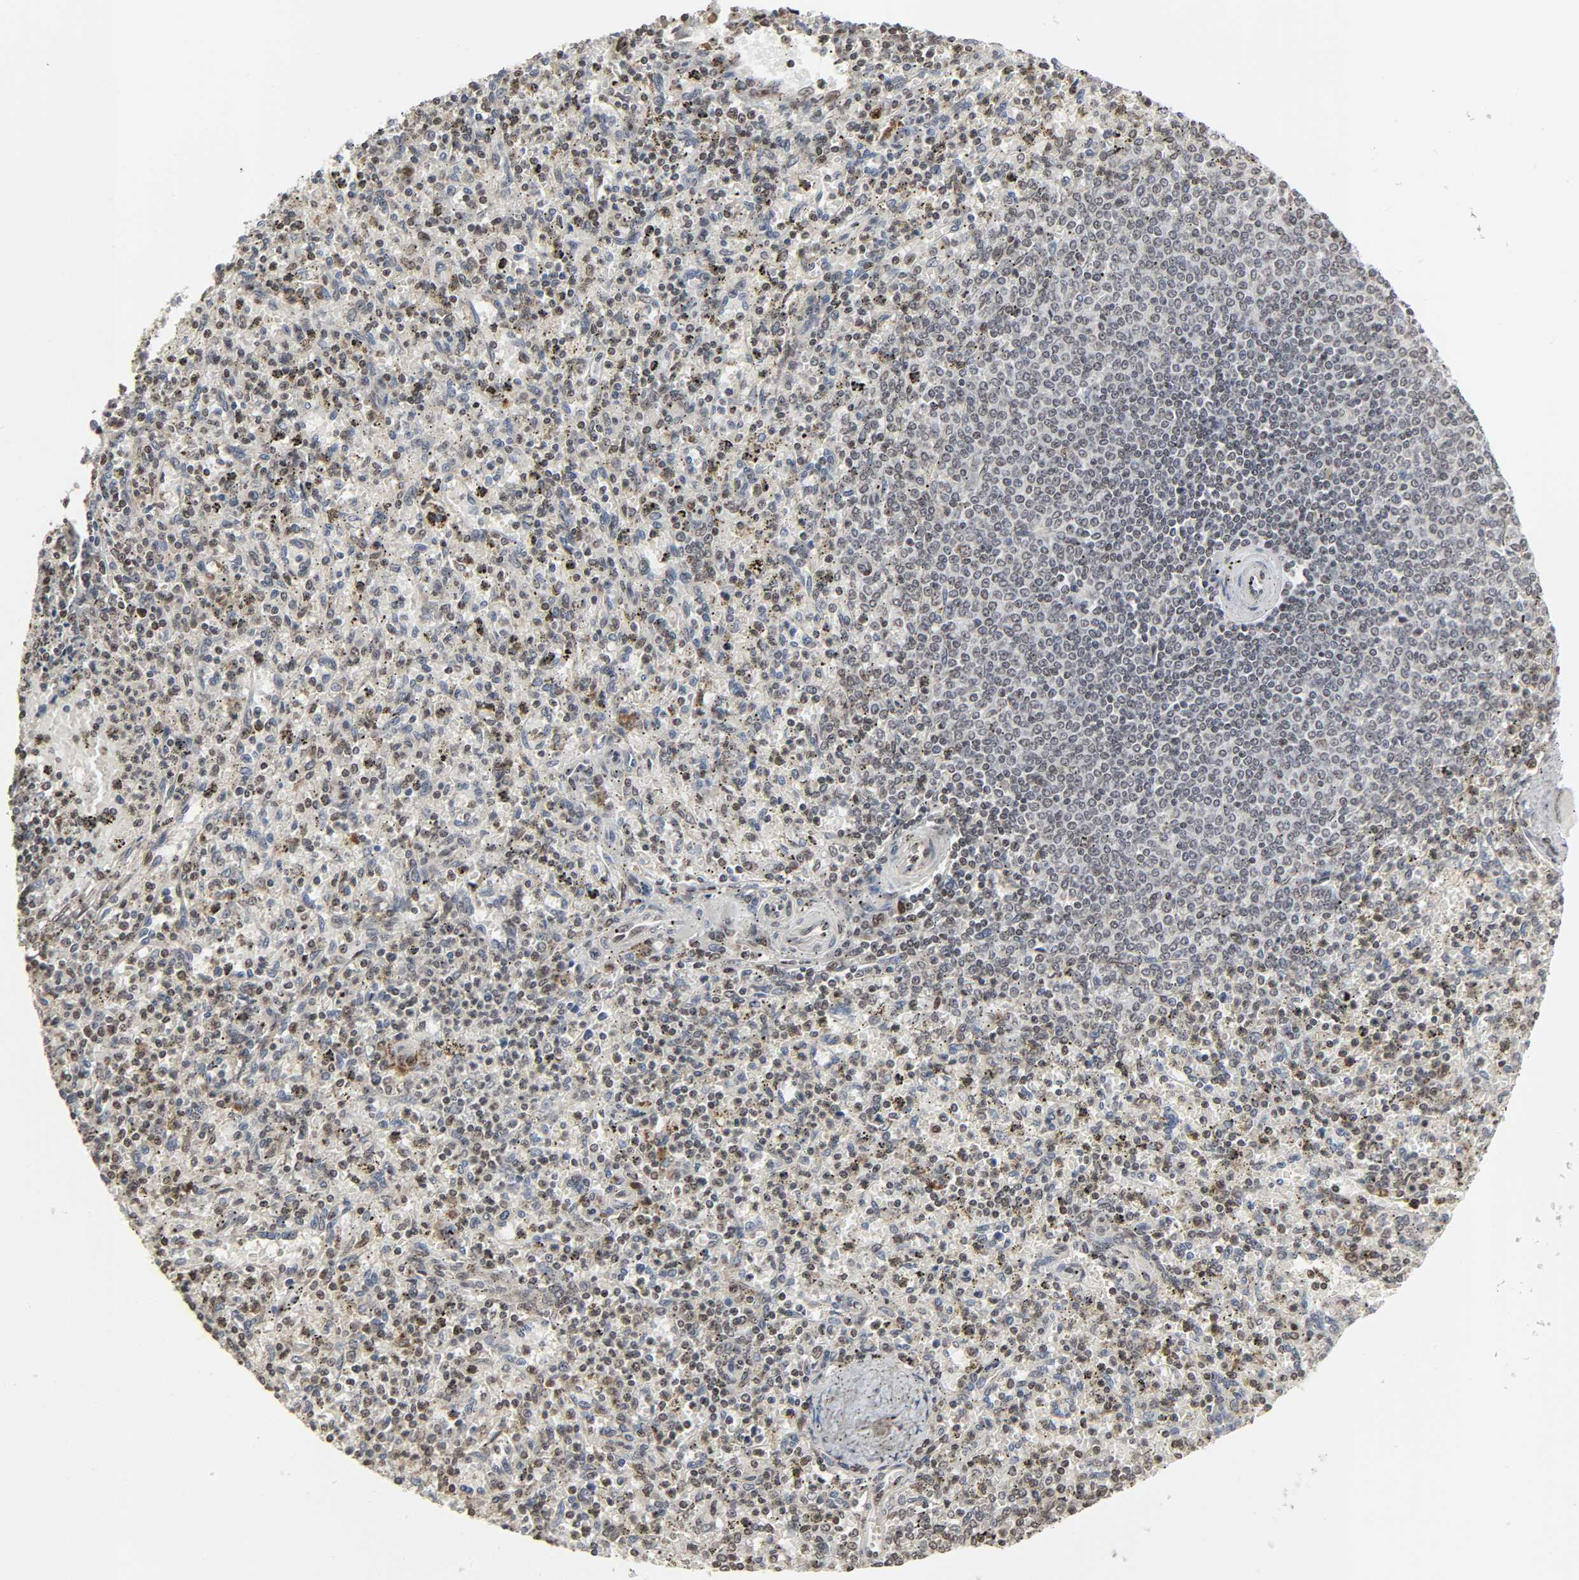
{"staining": {"intensity": "moderate", "quantity": "25%-75%", "location": "nuclear"}, "tissue": "spleen", "cell_type": "Cells in red pulp", "image_type": "normal", "snomed": [{"axis": "morphology", "description": "Normal tissue, NOS"}, {"axis": "topography", "description": "Spleen"}], "caption": "This photomicrograph exhibits immunohistochemistry (IHC) staining of benign human spleen, with medium moderate nuclear positivity in approximately 25%-75% of cells in red pulp.", "gene": "XRCC1", "patient": {"sex": "male", "age": 72}}